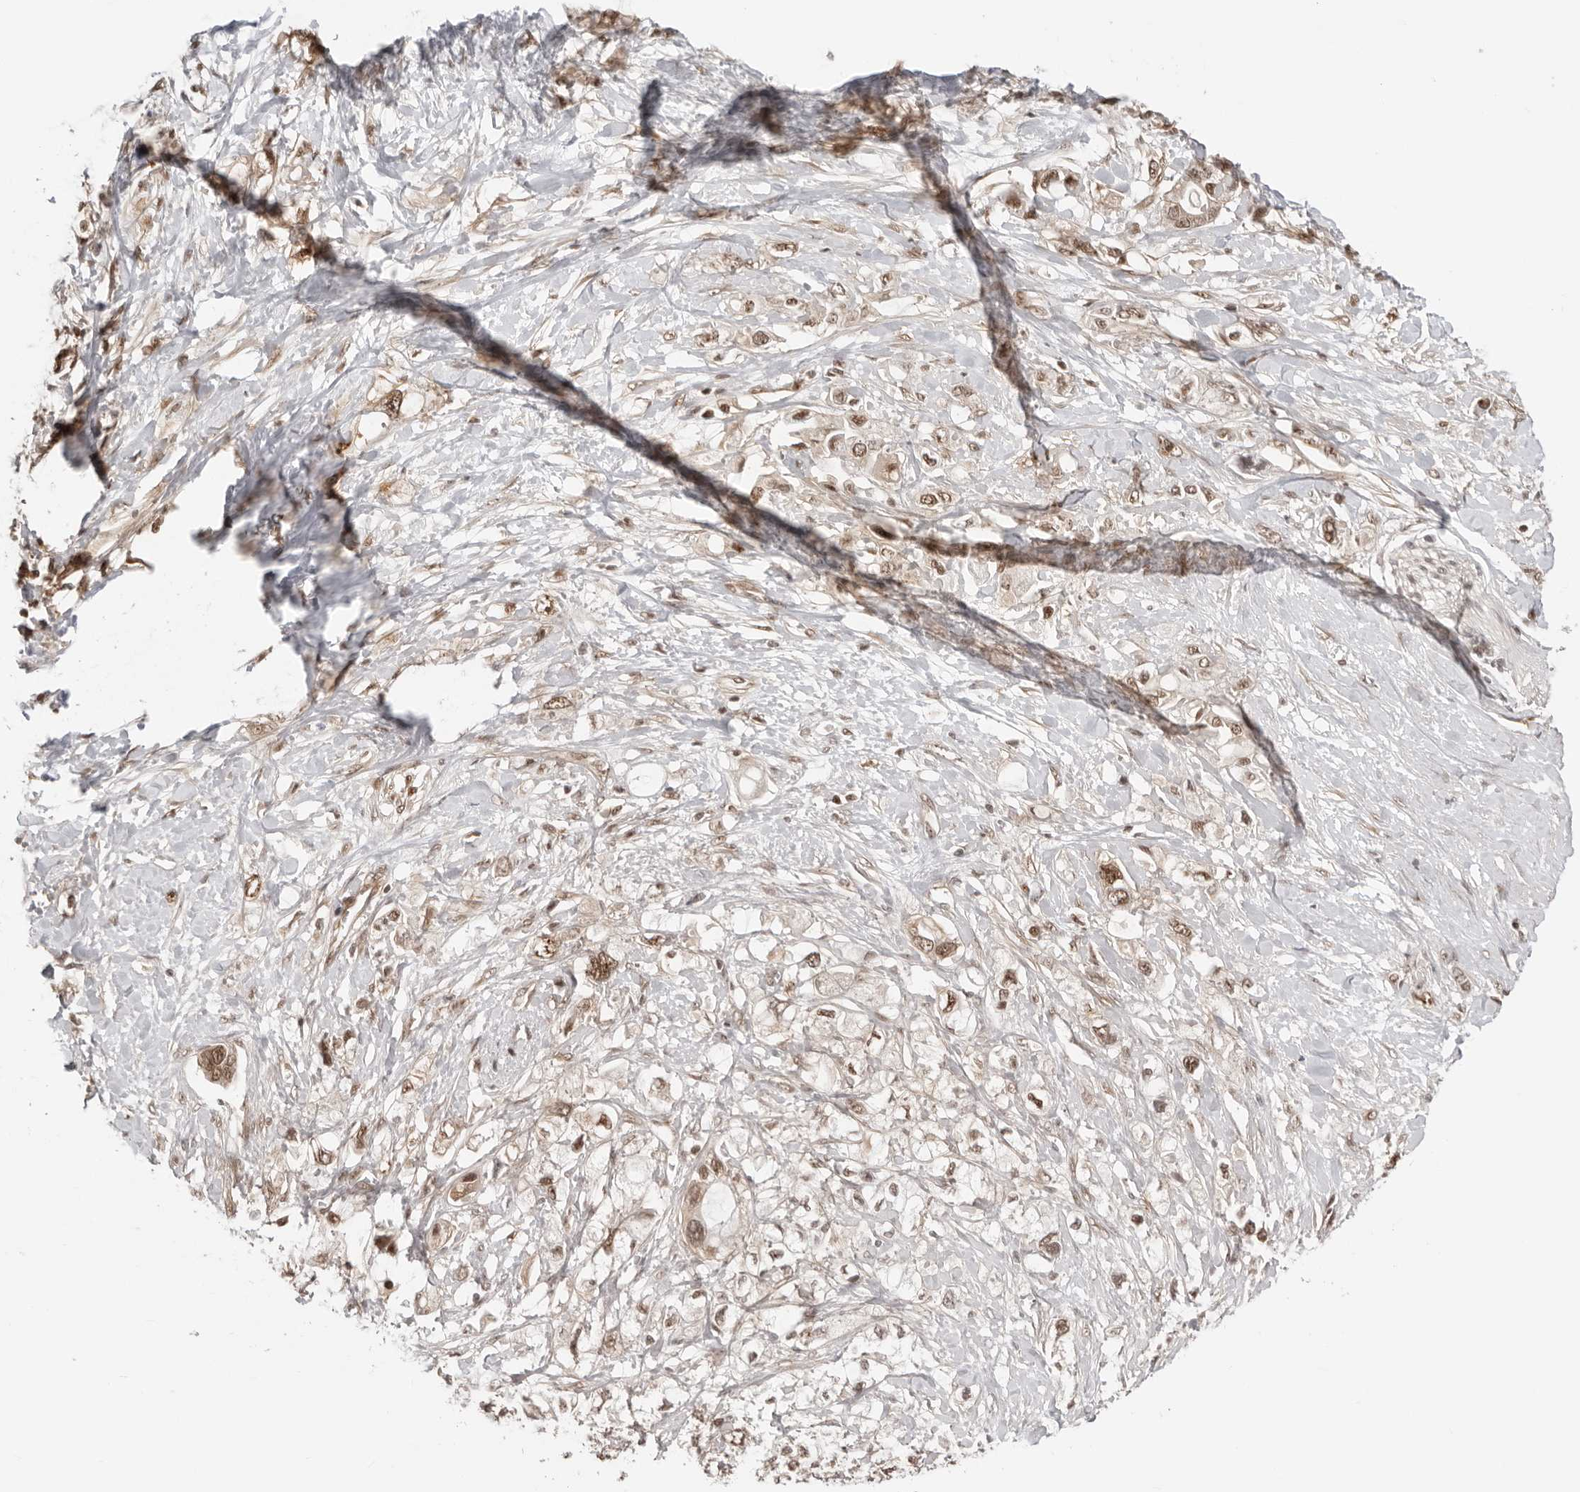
{"staining": {"intensity": "moderate", "quantity": ">75%", "location": "nuclear"}, "tissue": "pancreatic cancer", "cell_type": "Tumor cells", "image_type": "cancer", "snomed": [{"axis": "morphology", "description": "Adenocarcinoma, NOS"}, {"axis": "topography", "description": "Pancreas"}], "caption": "Immunohistochemistry (DAB) staining of pancreatic cancer (adenocarcinoma) reveals moderate nuclear protein expression in about >75% of tumor cells. Nuclei are stained in blue.", "gene": "SDE2", "patient": {"sex": "female", "age": 56}}